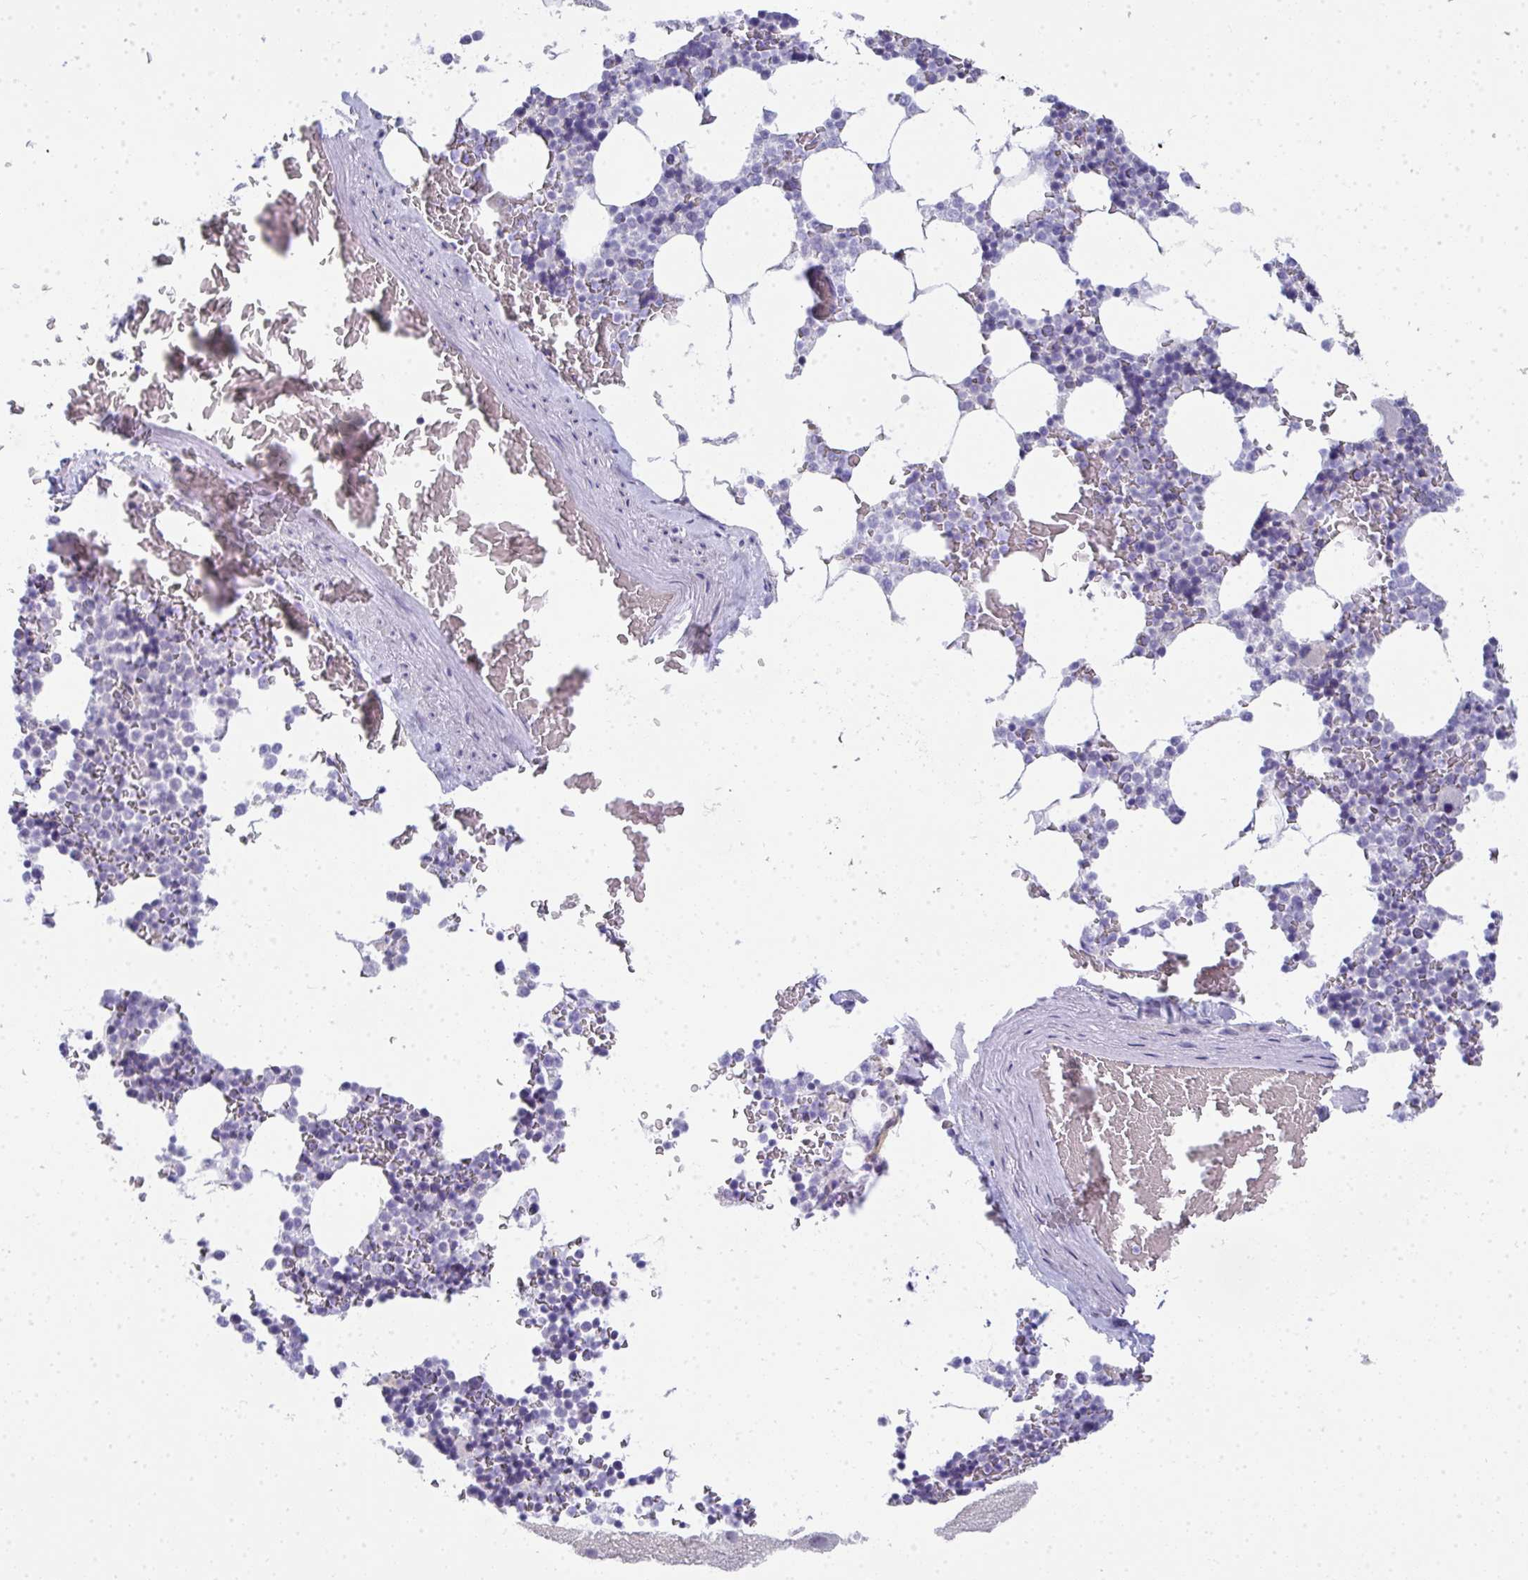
{"staining": {"intensity": "negative", "quantity": "none", "location": "none"}, "tissue": "bone marrow", "cell_type": "Hematopoietic cells", "image_type": "normal", "snomed": [{"axis": "morphology", "description": "Normal tissue, NOS"}, {"axis": "topography", "description": "Bone marrow"}], "caption": "A high-resolution histopathology image shows immunohistochemistry (IHC) staining of unremarkable bone marrow, which reveals no significant expression in hematopoietic cells.", "gene": "TMEM82", "patient": {"sex": "female", "age": 42}}